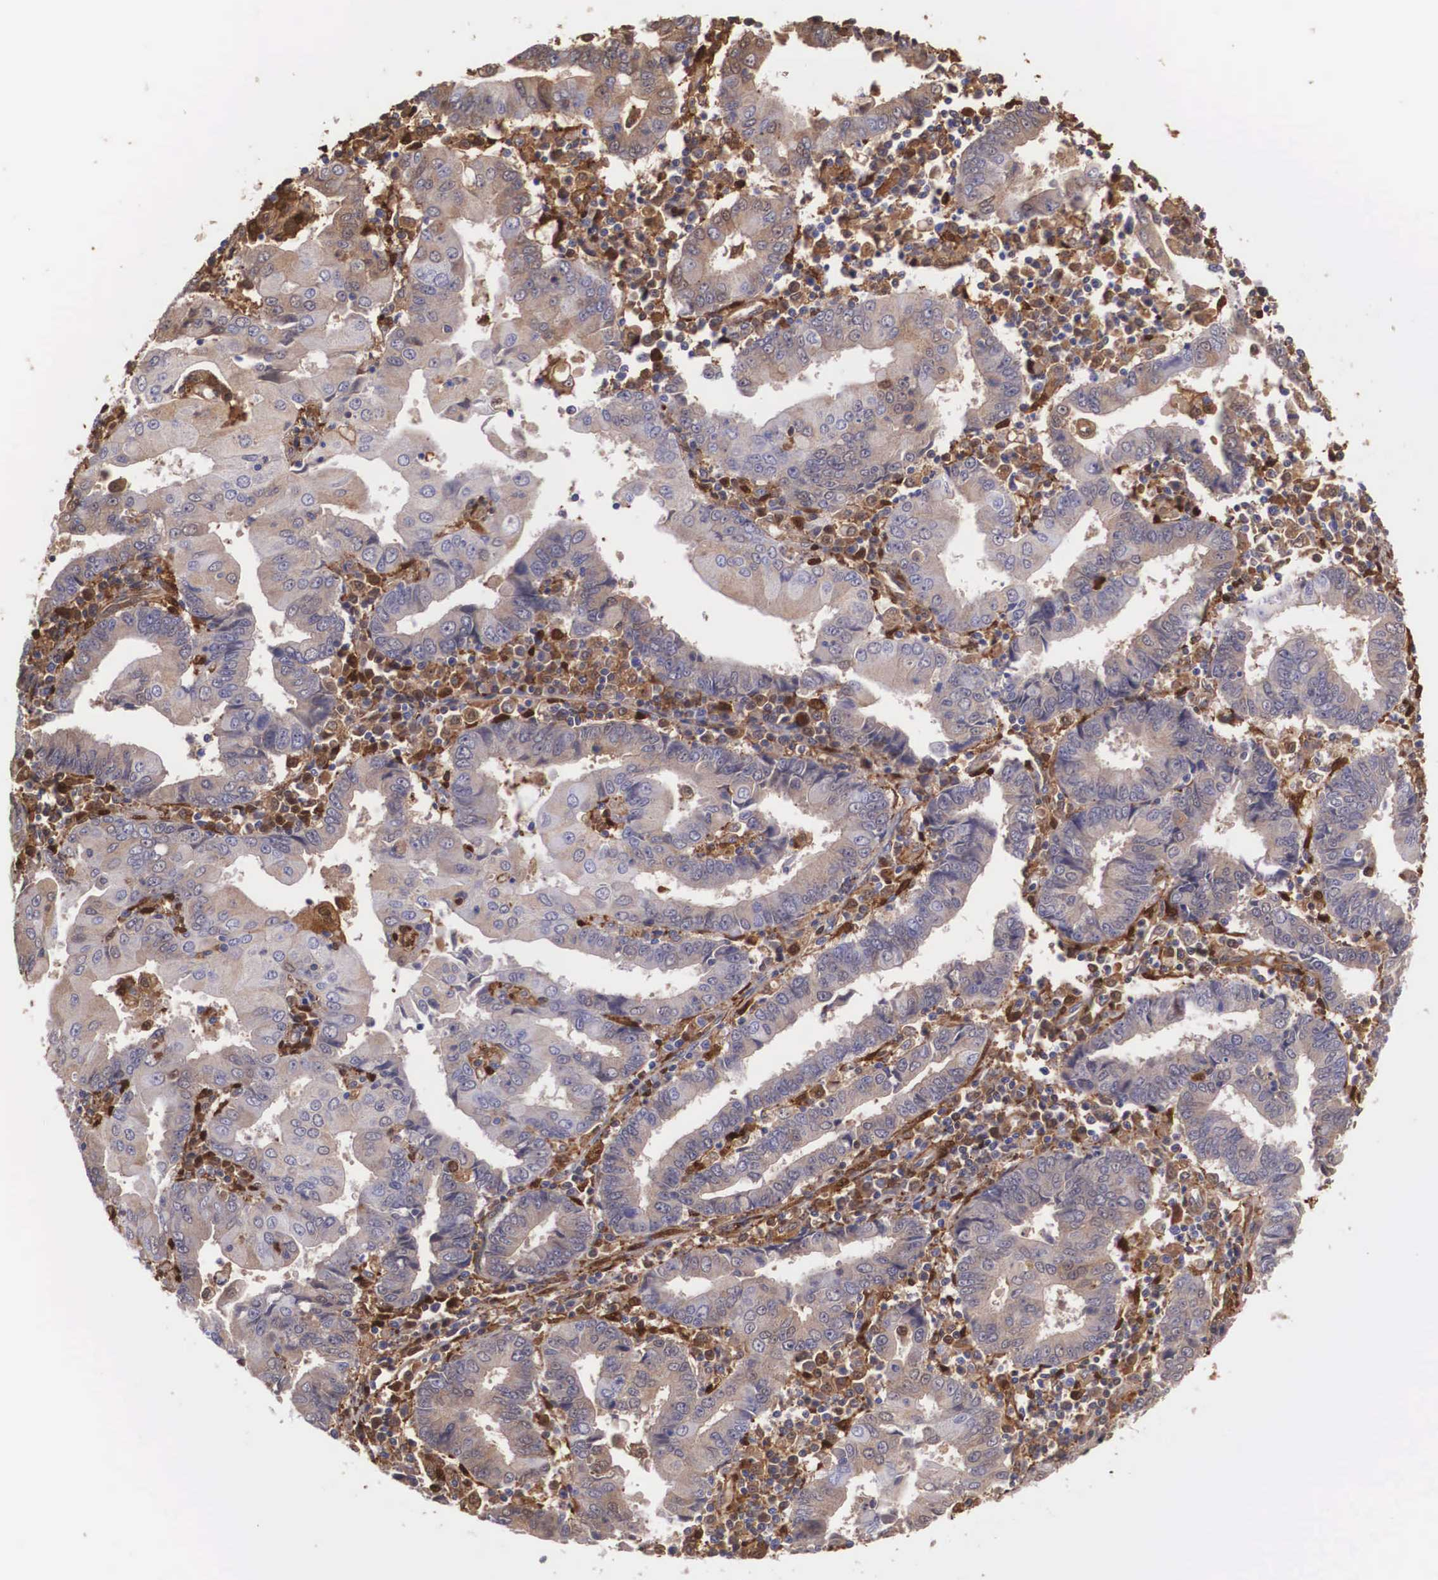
{"staining": {"intensity": "weak", "quantity": "<25%", "location": "cytoplasmic/membranous"}, "tissue": "endometrial cancer", "cell_type": "Tumor cells", "image_type": "cancer", "snomed": [{"axis": "morphology", "description": "Adenocarcinoma, NOS"}, {"axis": "topography", "description": "Endometrium"}], "caption": "DAB immunohistochemical staining of human endometrial cancer (adenocarcinoma) demonstrates no significant staining in tumor cells.", "gene": "LGALS1", "patient": {"sex": "female", "age": 75}}